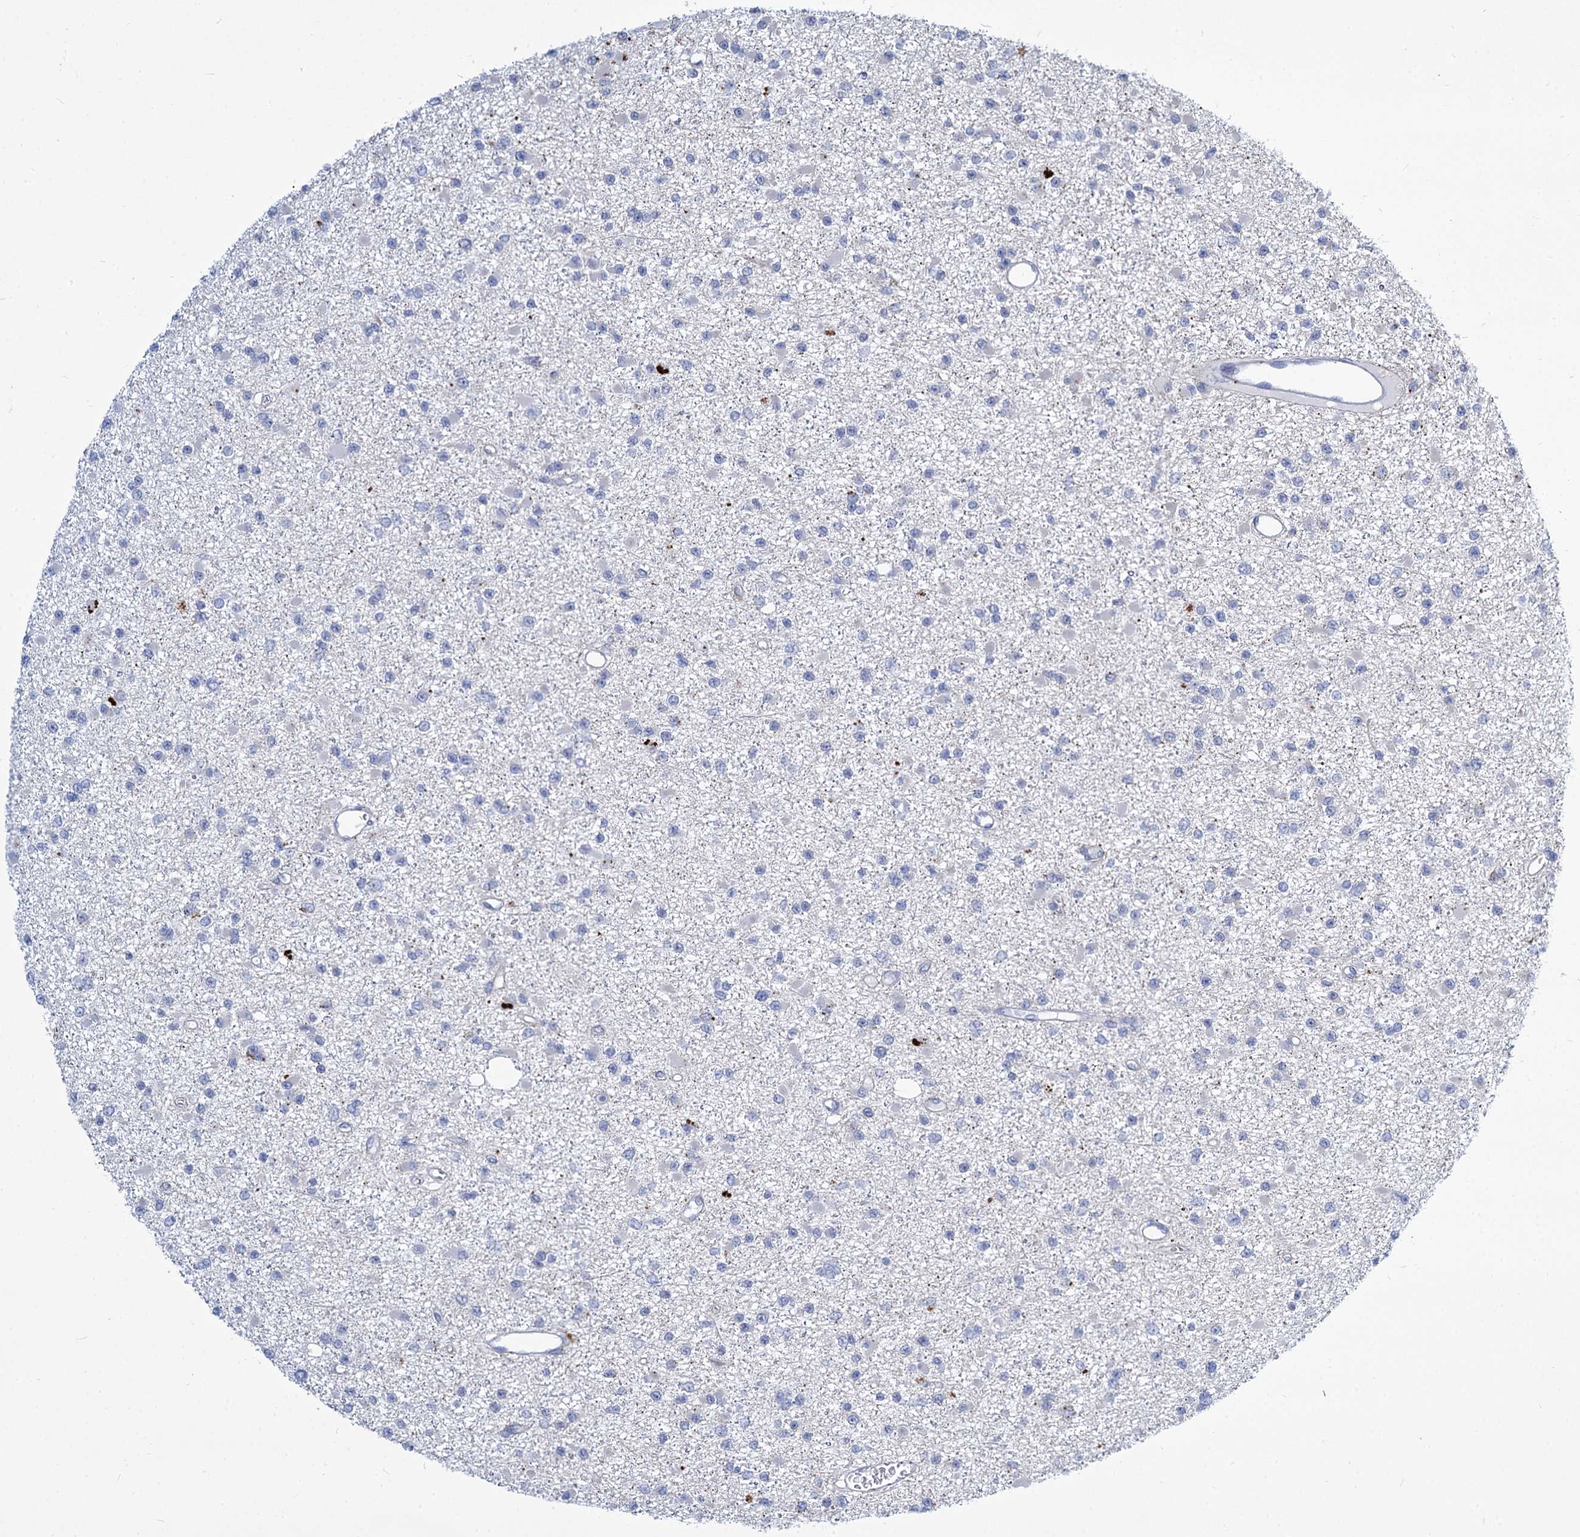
{"staining": {"intensity": "negative", "quantity": "none", "location": "none"}, "tissue": "glioma", "cell_type": "Tumor cells", "image_type": "cancer", "snomed": [{"axis": "morphology", "description": "Glioma, malignant, Low grade"}, {"axis": "topography", "description": "Brain"}], "caption": "Immunohistochemistry (IHC) of human low-grade glioma (malignant) displays no positivity in tumor cells.", "gene": "TRIM77", "patient": {"sex": "female", "age": 22}}